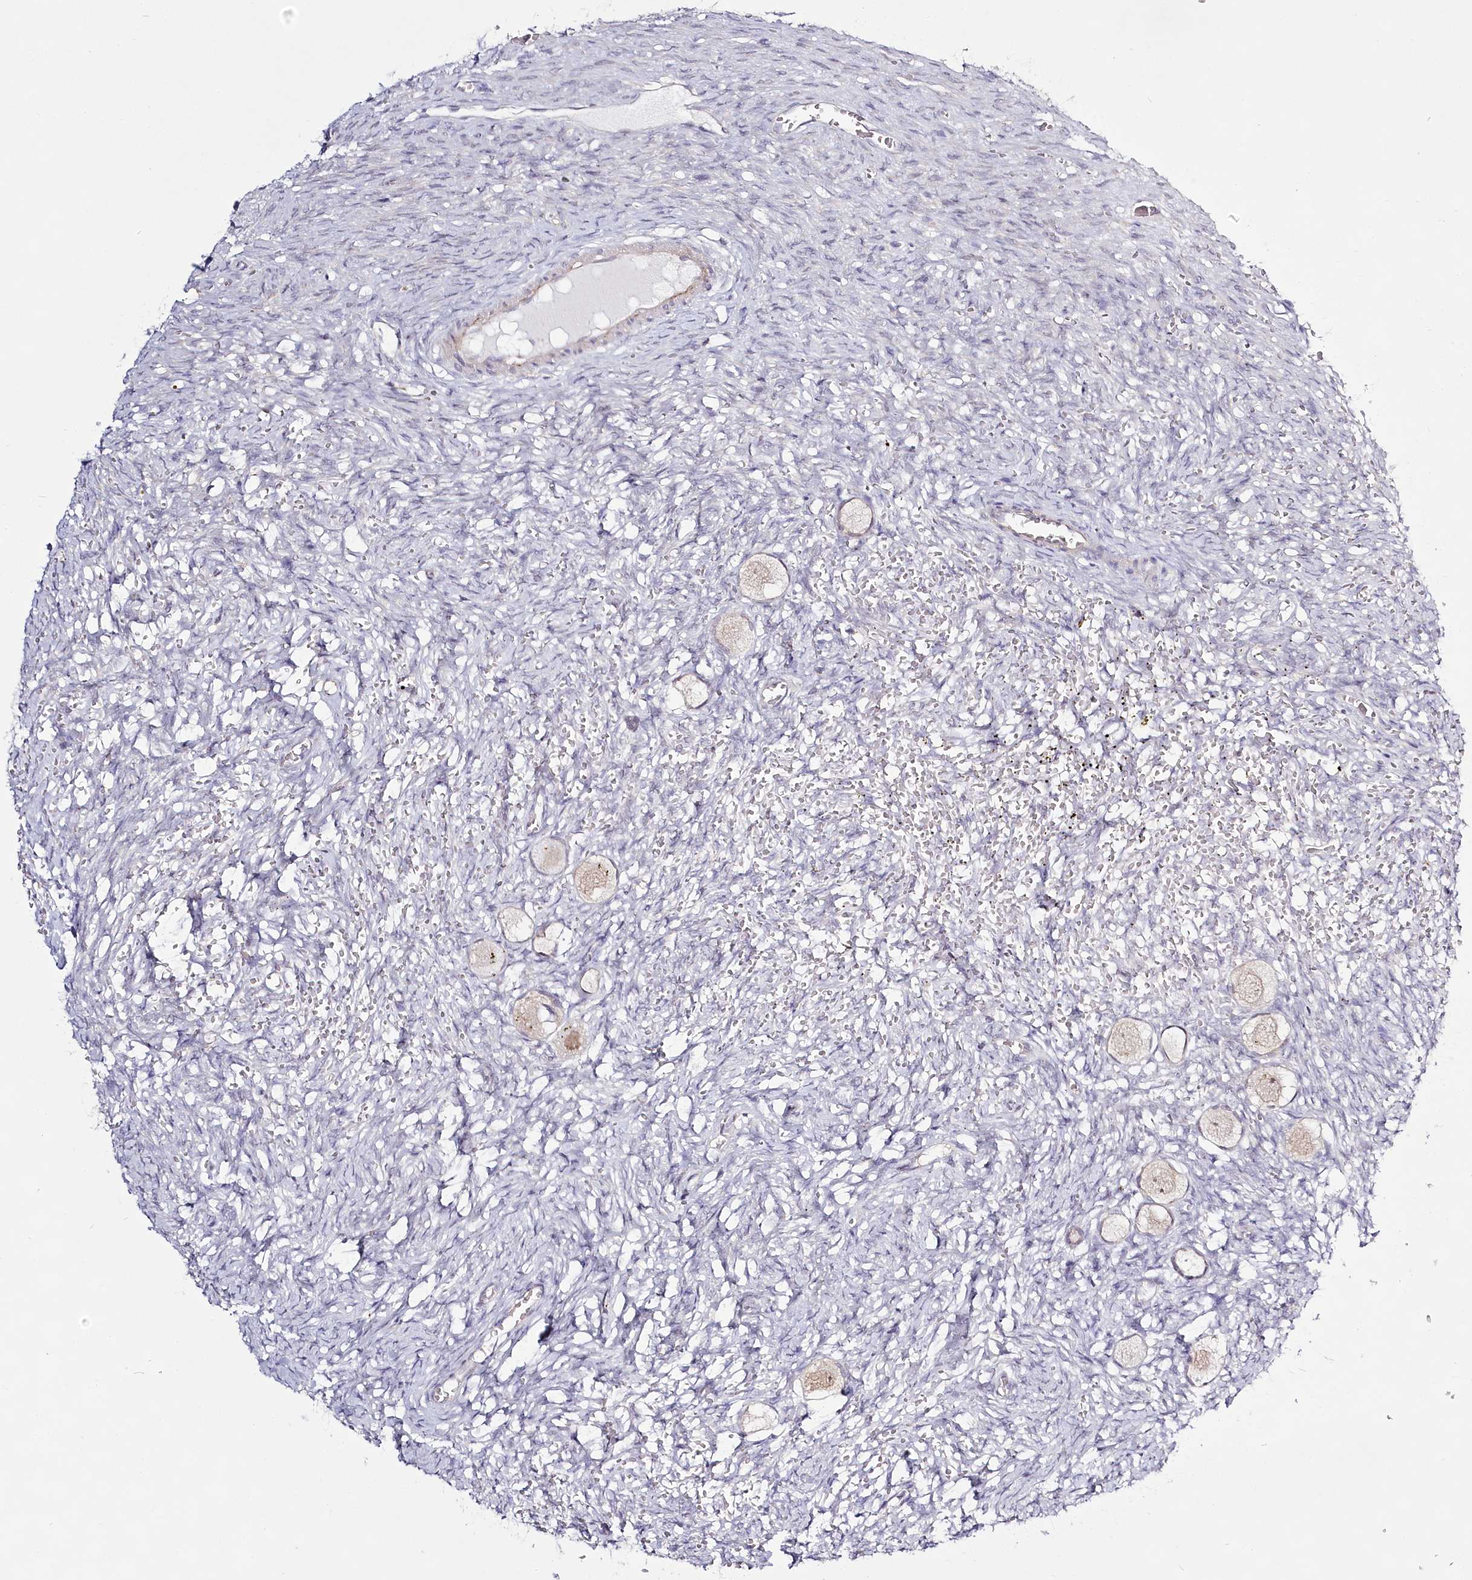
{"staining": {"intensity": "negative", "quantity": "none", "location": "none"}, "tissue": "ovary", "cell_type": "Follicle cells", "image_type": "normal", "snomed": [{"axis": "morphology", "description": "Normal tissue, NOS"}, {"axis": "topography", "description": "Ovary"}], "caption": "Follicle cells show no significant expression in unremarkable ovary.", "gene": "SPINK13", "patient": {"sex": "female", "age": 27}}